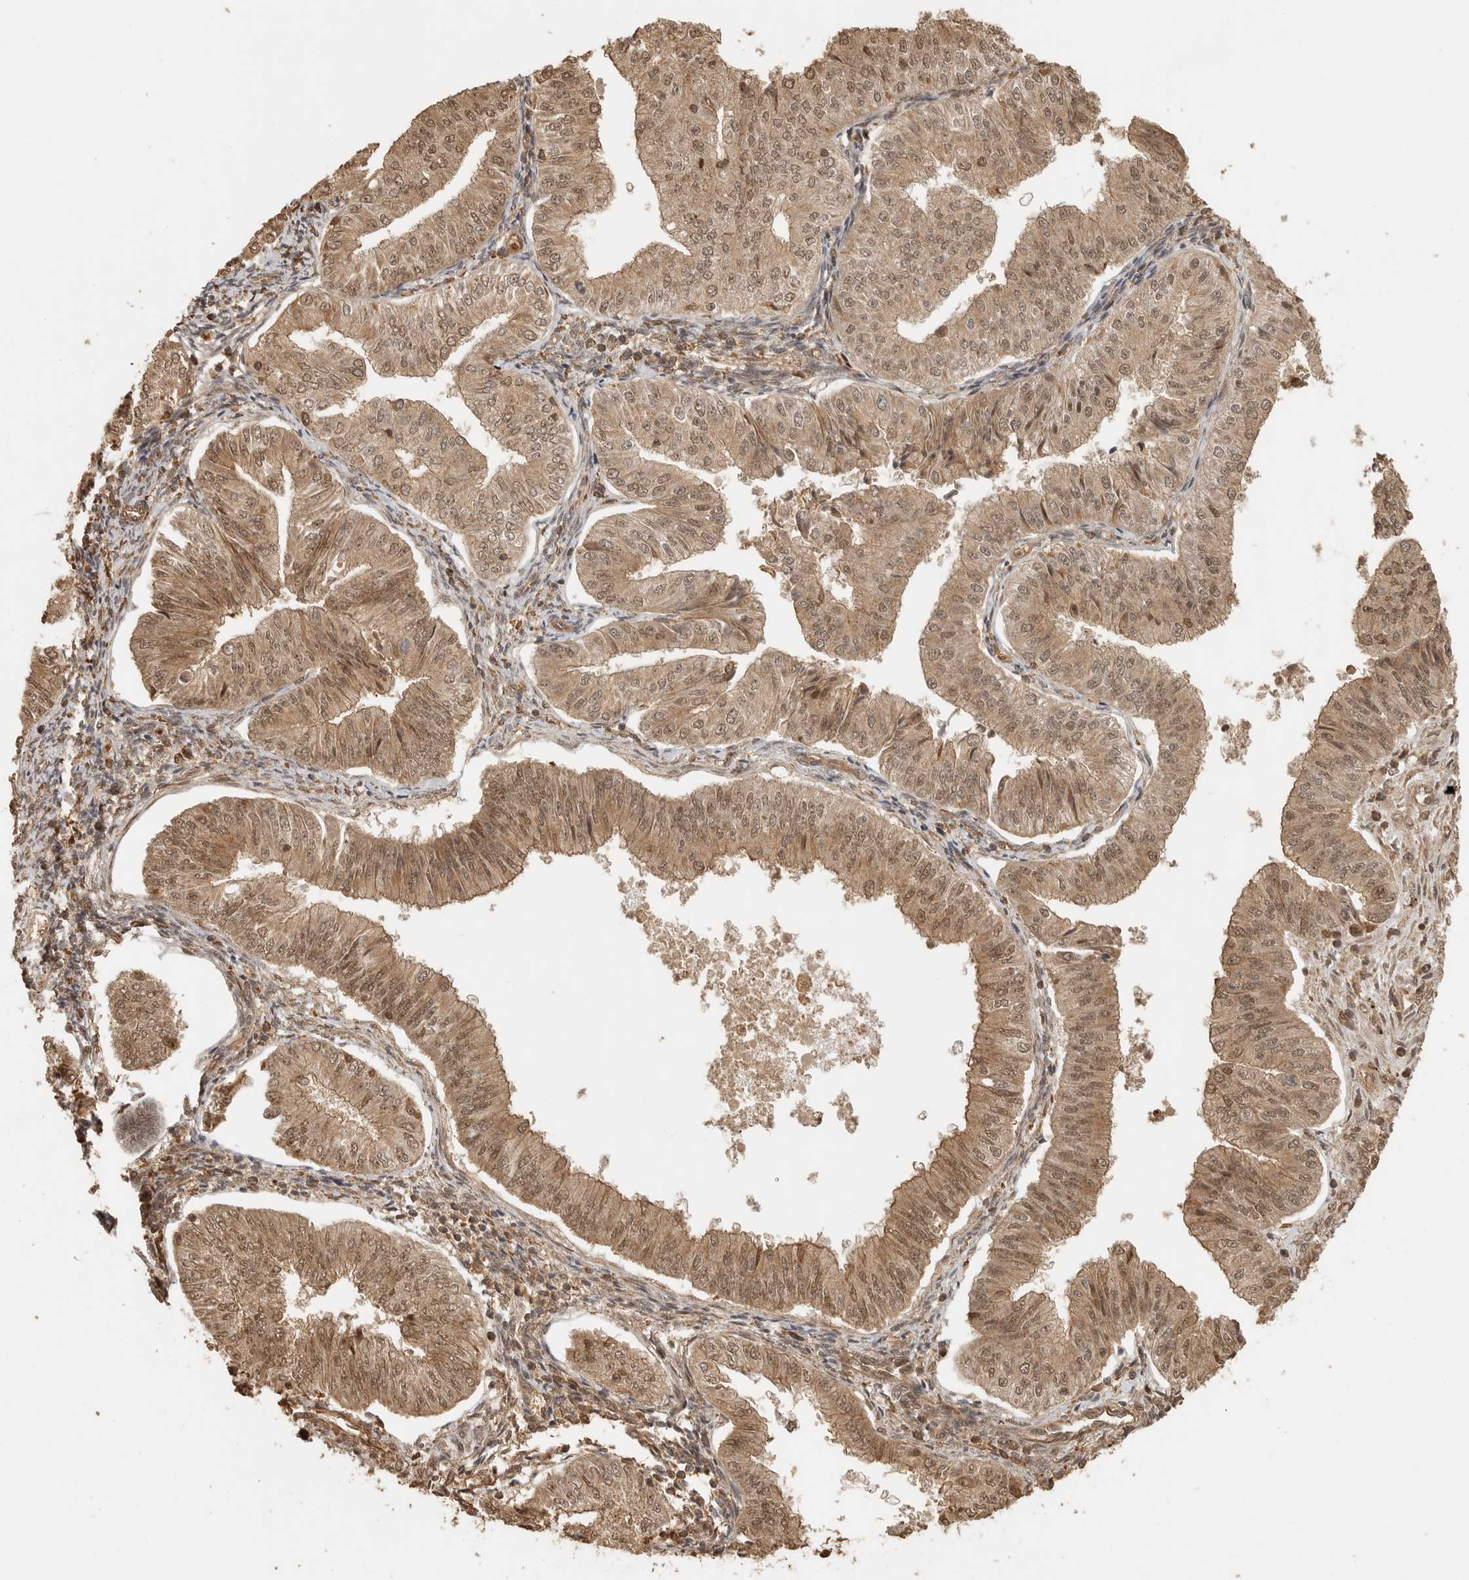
{"staining": {"intensity": "moderate", "quantity": ">75%", "location": "cytoplasmic/membranous,nuclear"}, "tissue": "endometrial cancer", "cell_type": "Tumor cells", "image_type": "cancer", "snomed": [{"axis": "morphology", "description": "Normal tissue, NOS"}, {"axis": "morphology", "description": "Adenocarcinoma, NOS"}, {"axis": "topography", "description": "Endometrium"}], "caption": "Brown immunohistochemical staining in human endometrial cancer demonstrates moderate cytoplasmic/membranous and nuclear positivity in approximately >75% of tumor cells.", "gene": "OTUD6B", "patient": {"sex": "female", "age": 53}}